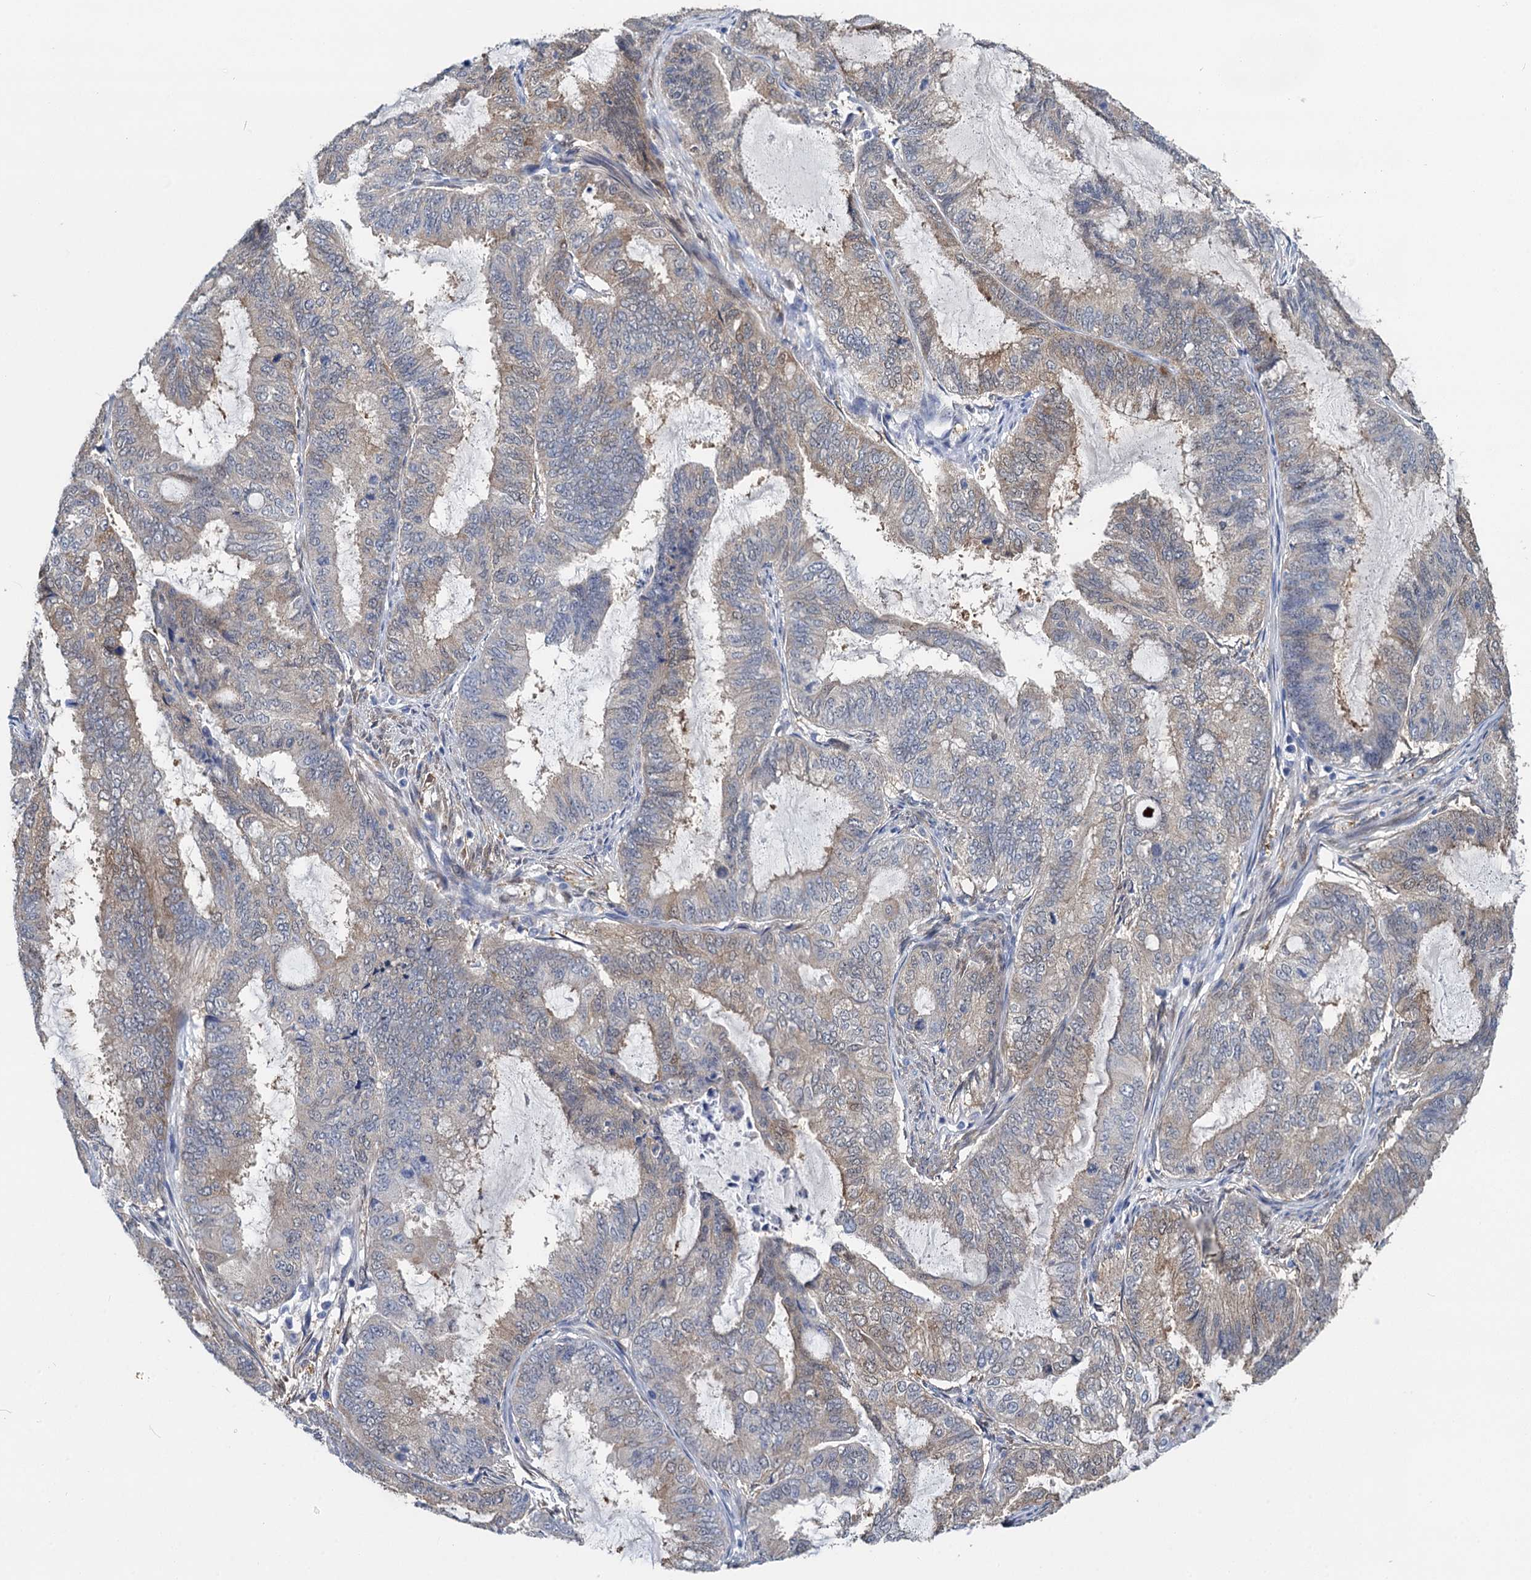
{"staining": {"intensity": "weak", "quantity": "<25%", "location": "cytoplasmic/membranous"}, "tissue": "endometrial cancer", "cell_type": "Tumor cells", "image_type": "cancer", "snomed": [{"axis": "morphology", "description": "Adenocarcinoma, NOS"}, {"axis": "topography", "description": "Endometrium"}], "caption": "This is an immunohistochemistry (IHC) image of human adenocarcinoma (endometrial). There is no staining in tumor cells.", "gene": "GSTM3", "patient": {"sex": "female", "age": 51}}